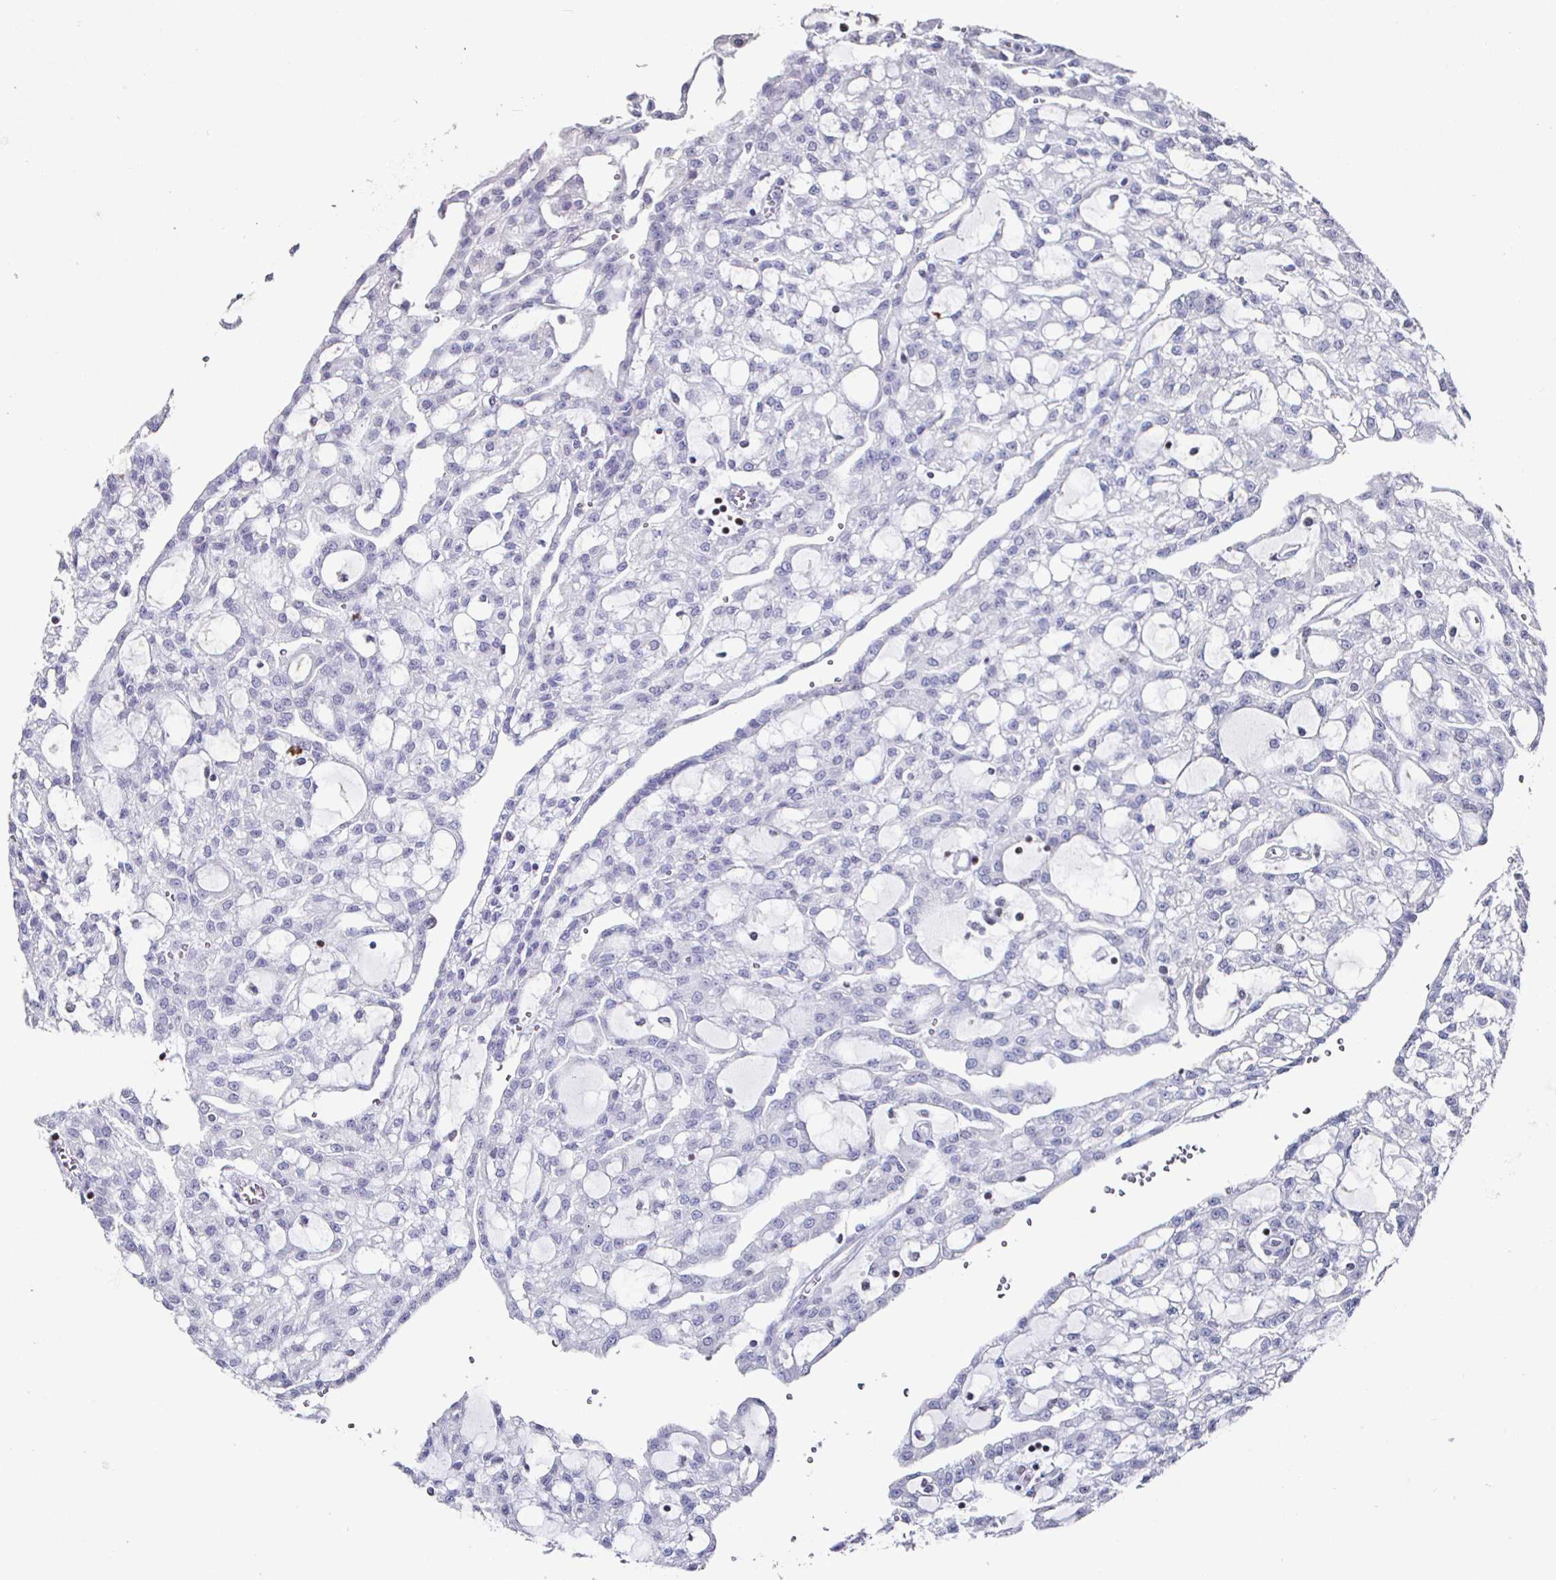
{"staining": {"intensity": "negative", "quantity": "none", "location": "none"}, "tissue": "renal cancer", "cell_type": "Tumor cells", "image_type": "cancer", "snomed": [{"axis": "morphology", "description": "Adenocarcinoma, NOS"}, {"axis": "topography", "description": "Kidney"}], "caption": "Tumor cells are negative for protein expression in human renal cancer (adenocarcinoma).", "gene": "RUNX2", "patient": {"sex": "male", "age": 63}}